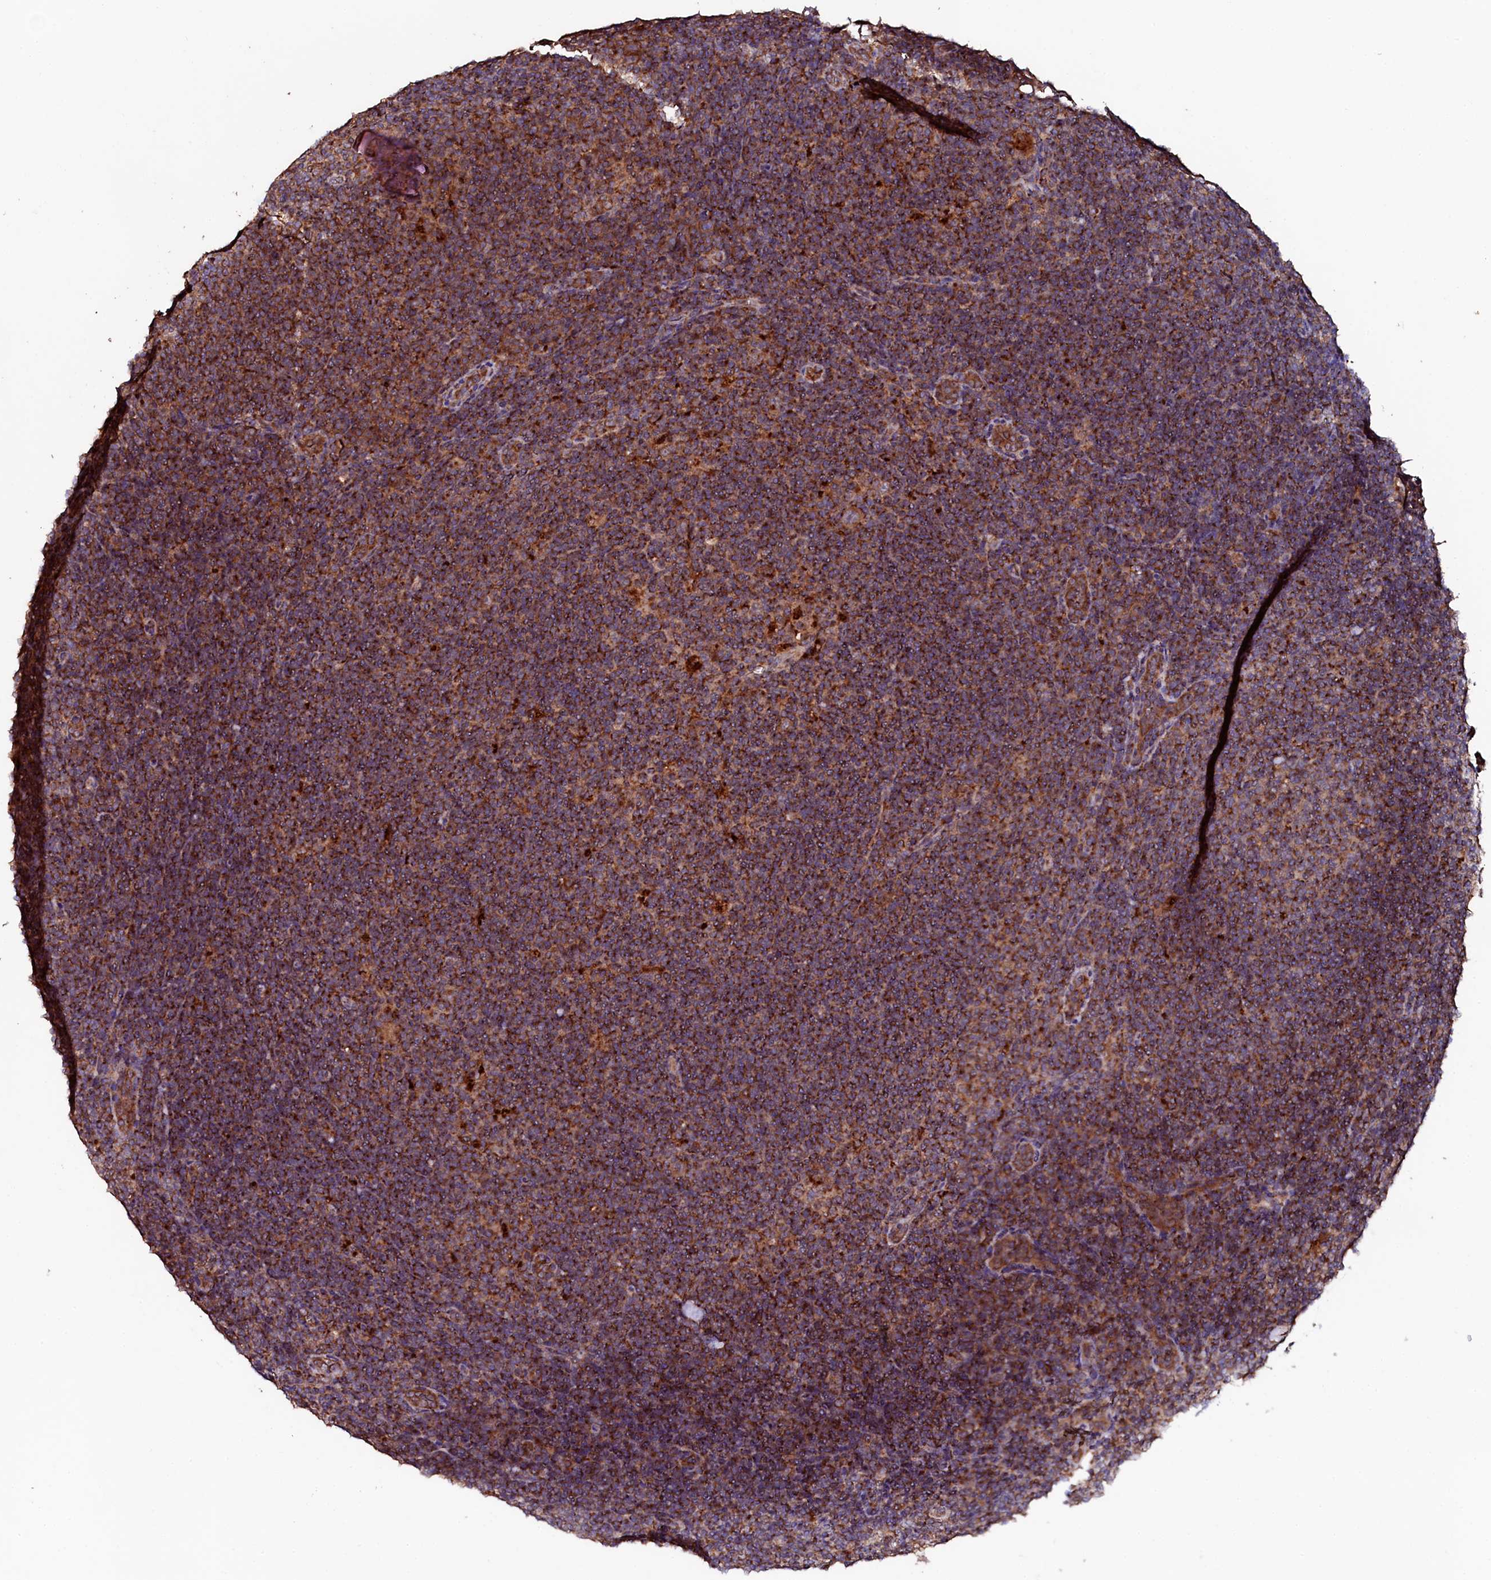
{"staining": {"intensity": "moderate", "quantity": ">75%", "location": "cytoplasmic/membranous"}, "tissue": "lymphoma", "cell_type": "Tumor cells", "image_type": "cancer", "snomed": [{"axis": "morphology", "description": "Hodgkin's disease, NOS"}, {"axis": "topography", "description": "Lymph node"}], "caption": "This micrograph displays IHC staining of human Hodgkin's disease, with medium moderate cytoplasmic/membranous staining in approximately >75% of tumor cells.", "gene": "ST3GAL1", "patient": {"sex": "female", "age": 57}}